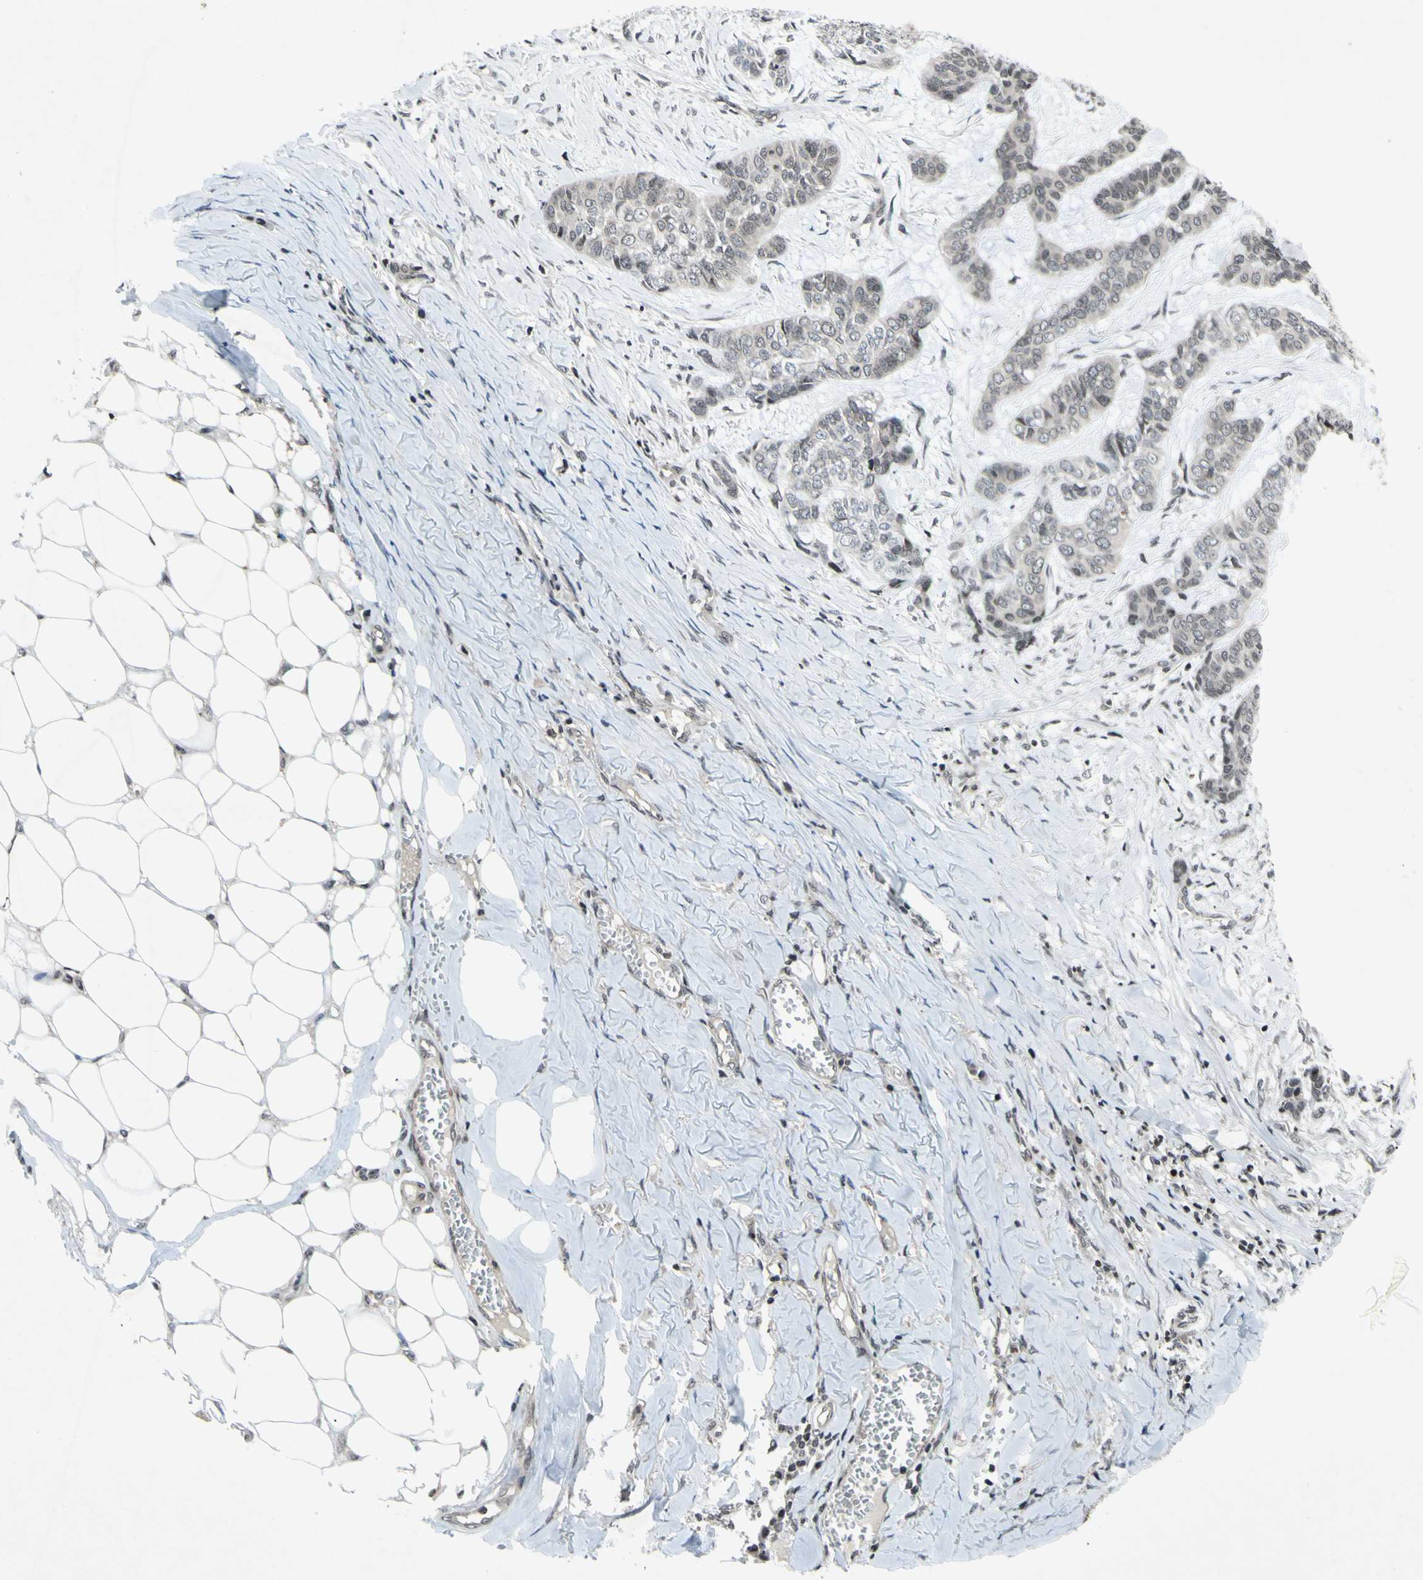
{"staining": {"intensity": "negative", "quantity": "none", "location": "none"}, "tissue": "skin cancer", "cell_type": "Tumor cells", "image_type": "cancer", "snomed": [{"axis": "morphology", "description": "Basal cell carcinoma"}, {"axis": "topography", "description": "Skin"}], "caption": "Immunohistochemistry histopathology image of neoplastic tissue: skin cancer (basal cell carcinoma) stained with DAB exhibits no significant protein staining in tumor cells.", "gene": "XPO1", "patient": {"sex": "female", "age": 64}}